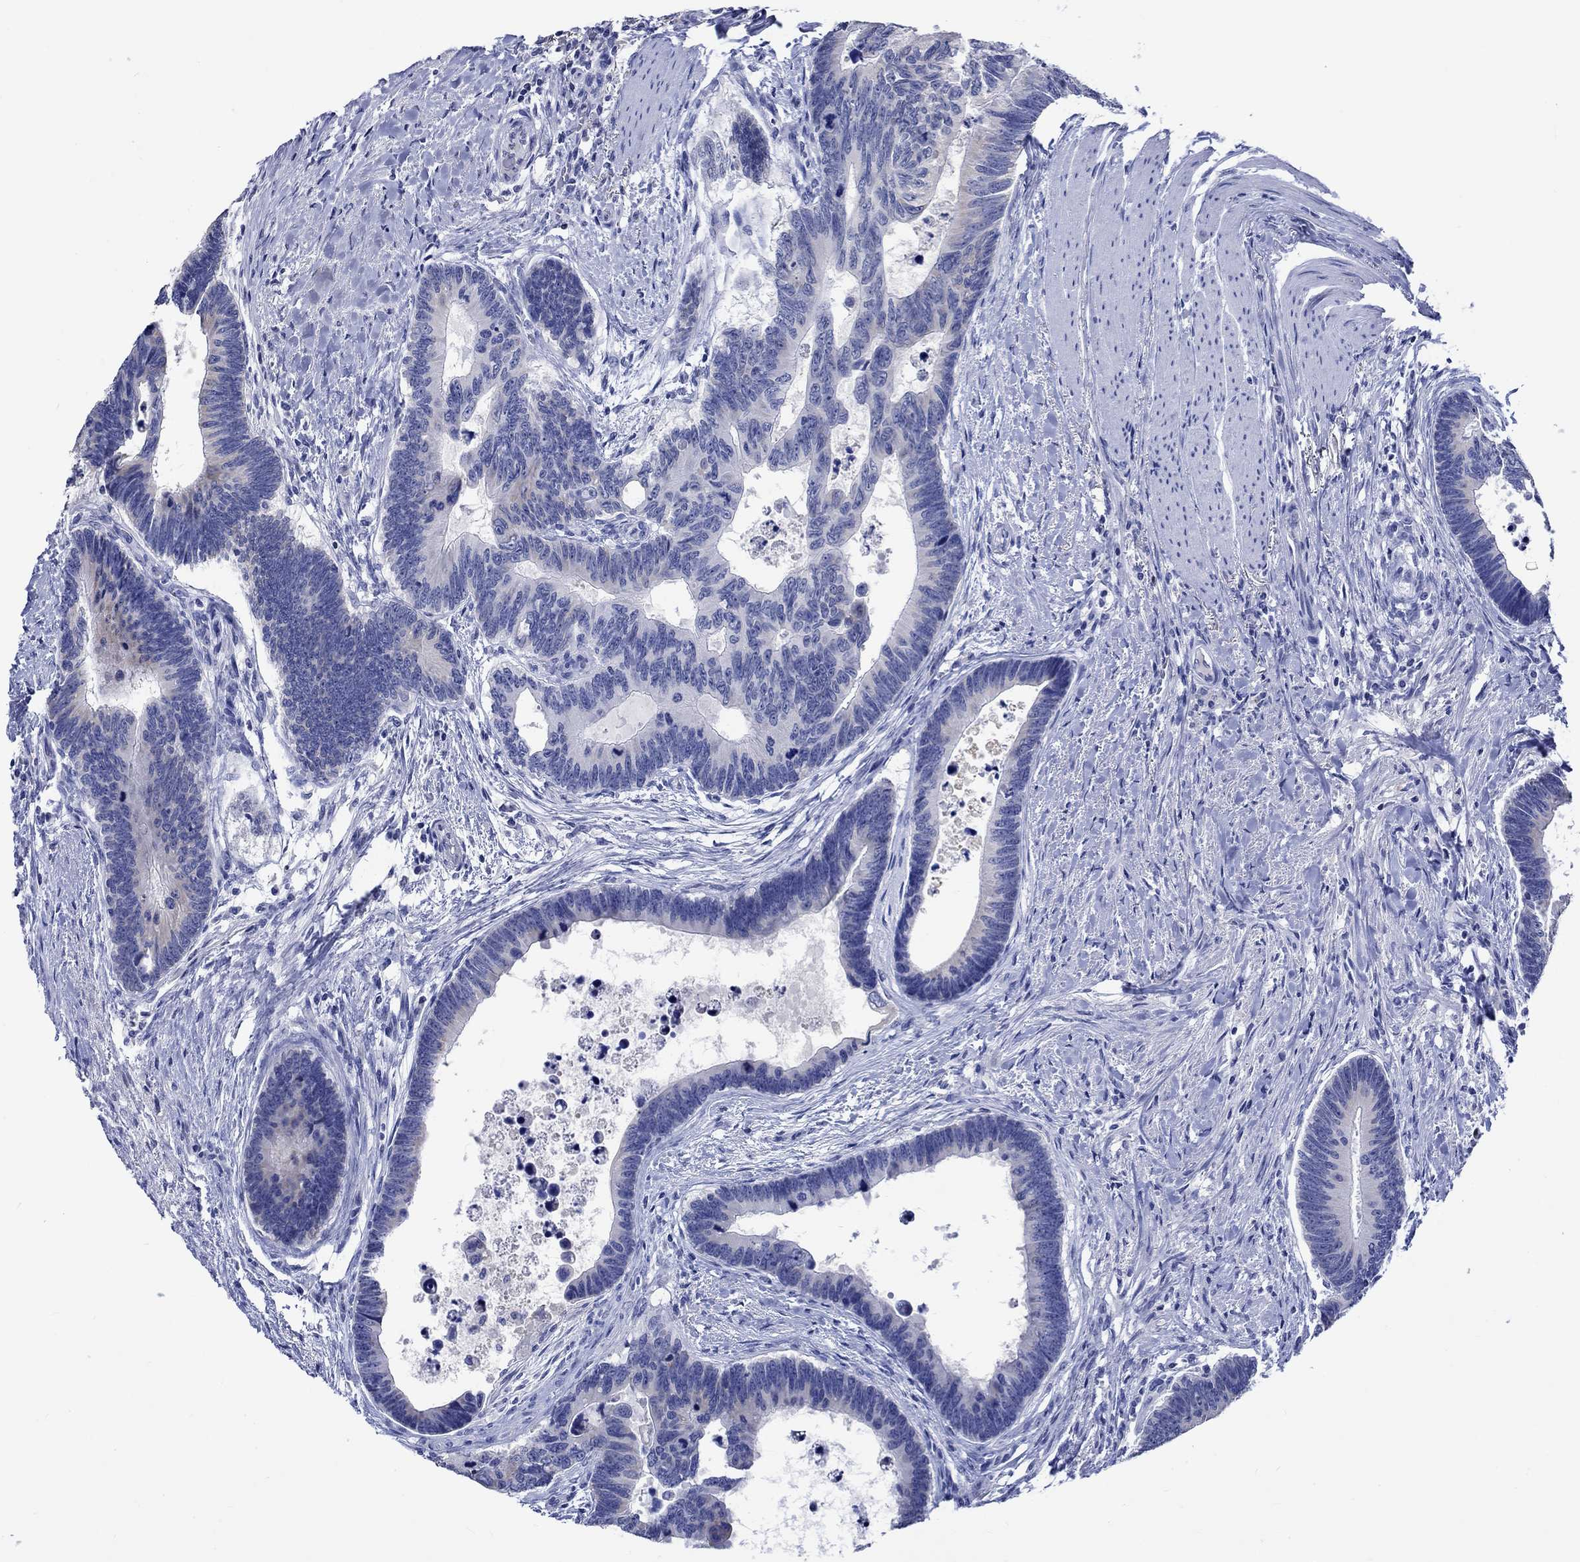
{"staining": {"intensity": "negative", "quantity": "none", "location": "none"}, "tissue": "colorectal cancer", "cell_type": "Tumor cells", "image_type": "cancer", "snomed": [{"axis": "morphology", "description": "Adenocarcinoma, NOS"}, {"axis": "topography", "description": "Colon"}], "caption": "IHC of human colorectal cancer displays no expression in tumor cells.", "gene": "KLHL35", "patient": {"sex": "female", "age": 77}}